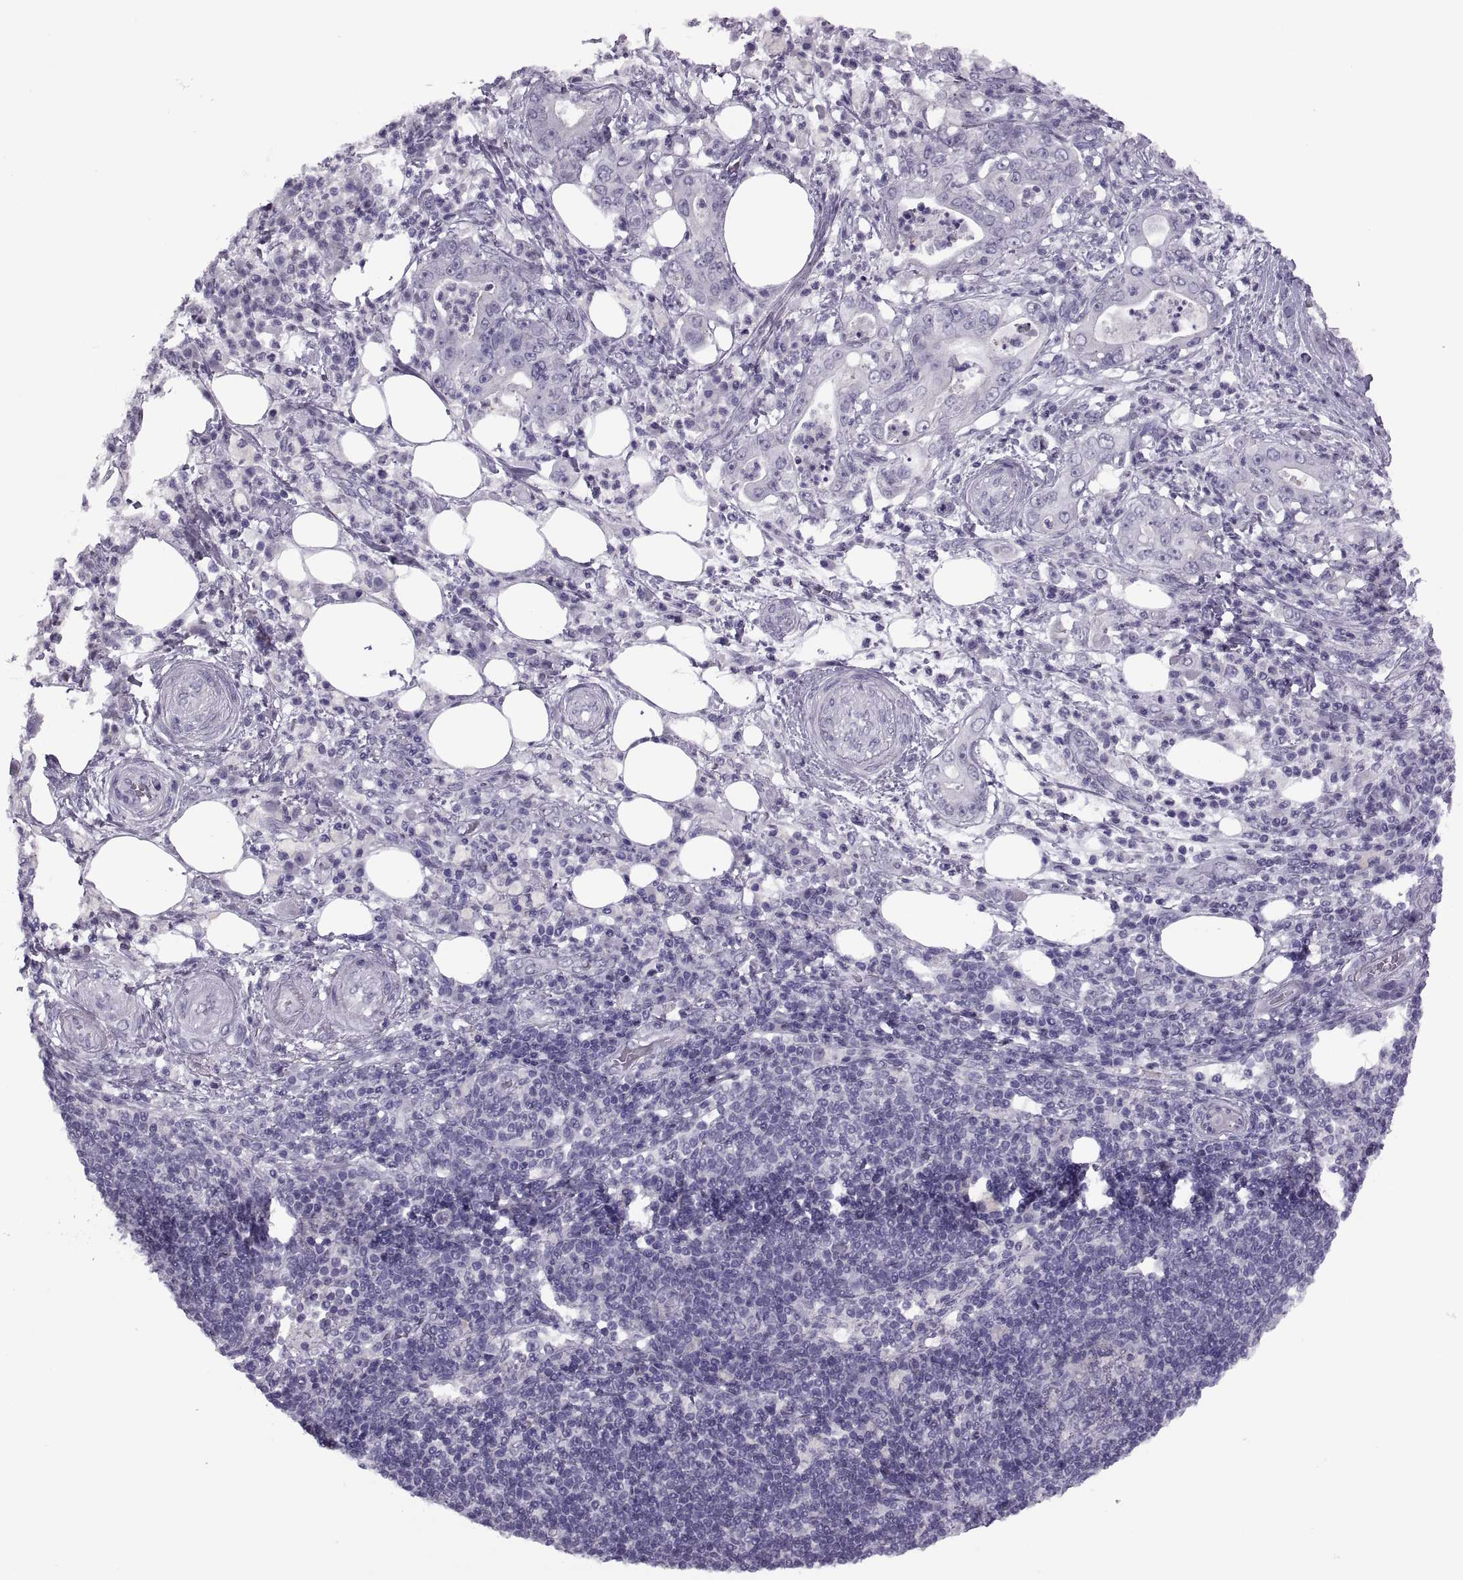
{"staining": {"intensity": "negative", "quantity": "none", "location": "none"}, "tissue": "pancreatic cancer", "cell_type": "Tumor cells", "image_type": "cancer", "snomed": [{"axis": "morphology", "description": "Adenocarcinoma, NOS"}, {"axis": "topography", "description": "Pancreas"}], "caption": "Tumor cells show no significant positivity in pancreatic cancer.", "gene": "SYNGR4", "patient": {"sex": "male", "age": 71}}